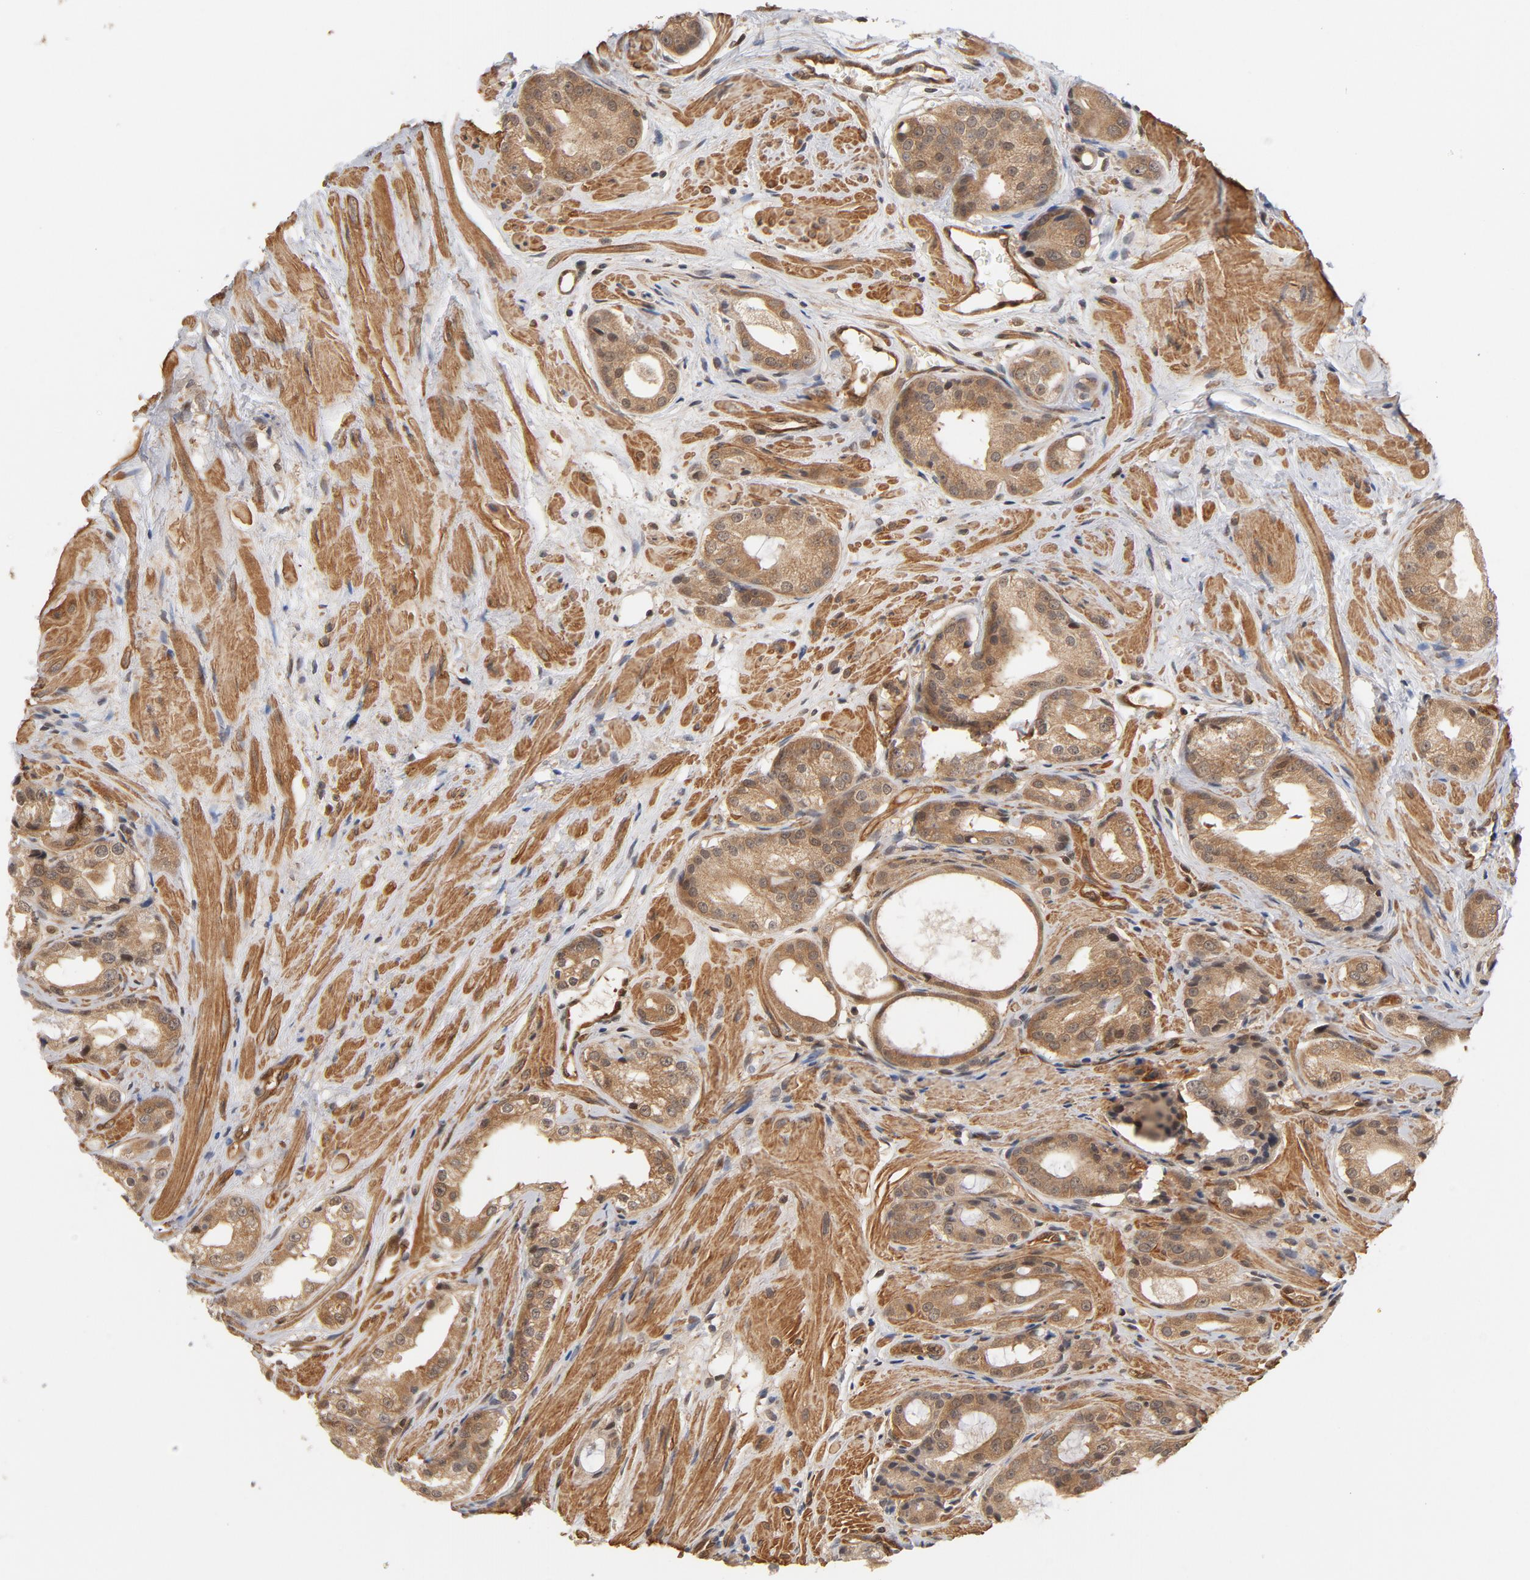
{"staining": {"intensity": "moderate", "quantity": ">75%", "location": "cytoplasmic/membranous"}, "tissue": "prostate cancer", "cell_type": "Tumor cells", "image_type": "cancer", "snomed": [{"axis": "morphology", "description": "Adenocarcinoma, High grade"}, {"axis": "topography", "description": "Prostate"}], "caption": "Immunohistochemical staining of prostate adenocarcinoma (high-grade) reveals medium levels of moderate cytoplasmic/membranous expression in approximately >75% of tumor cells.", "gene": "CDC37", "patient": {"sex": "male", "age": 73}}